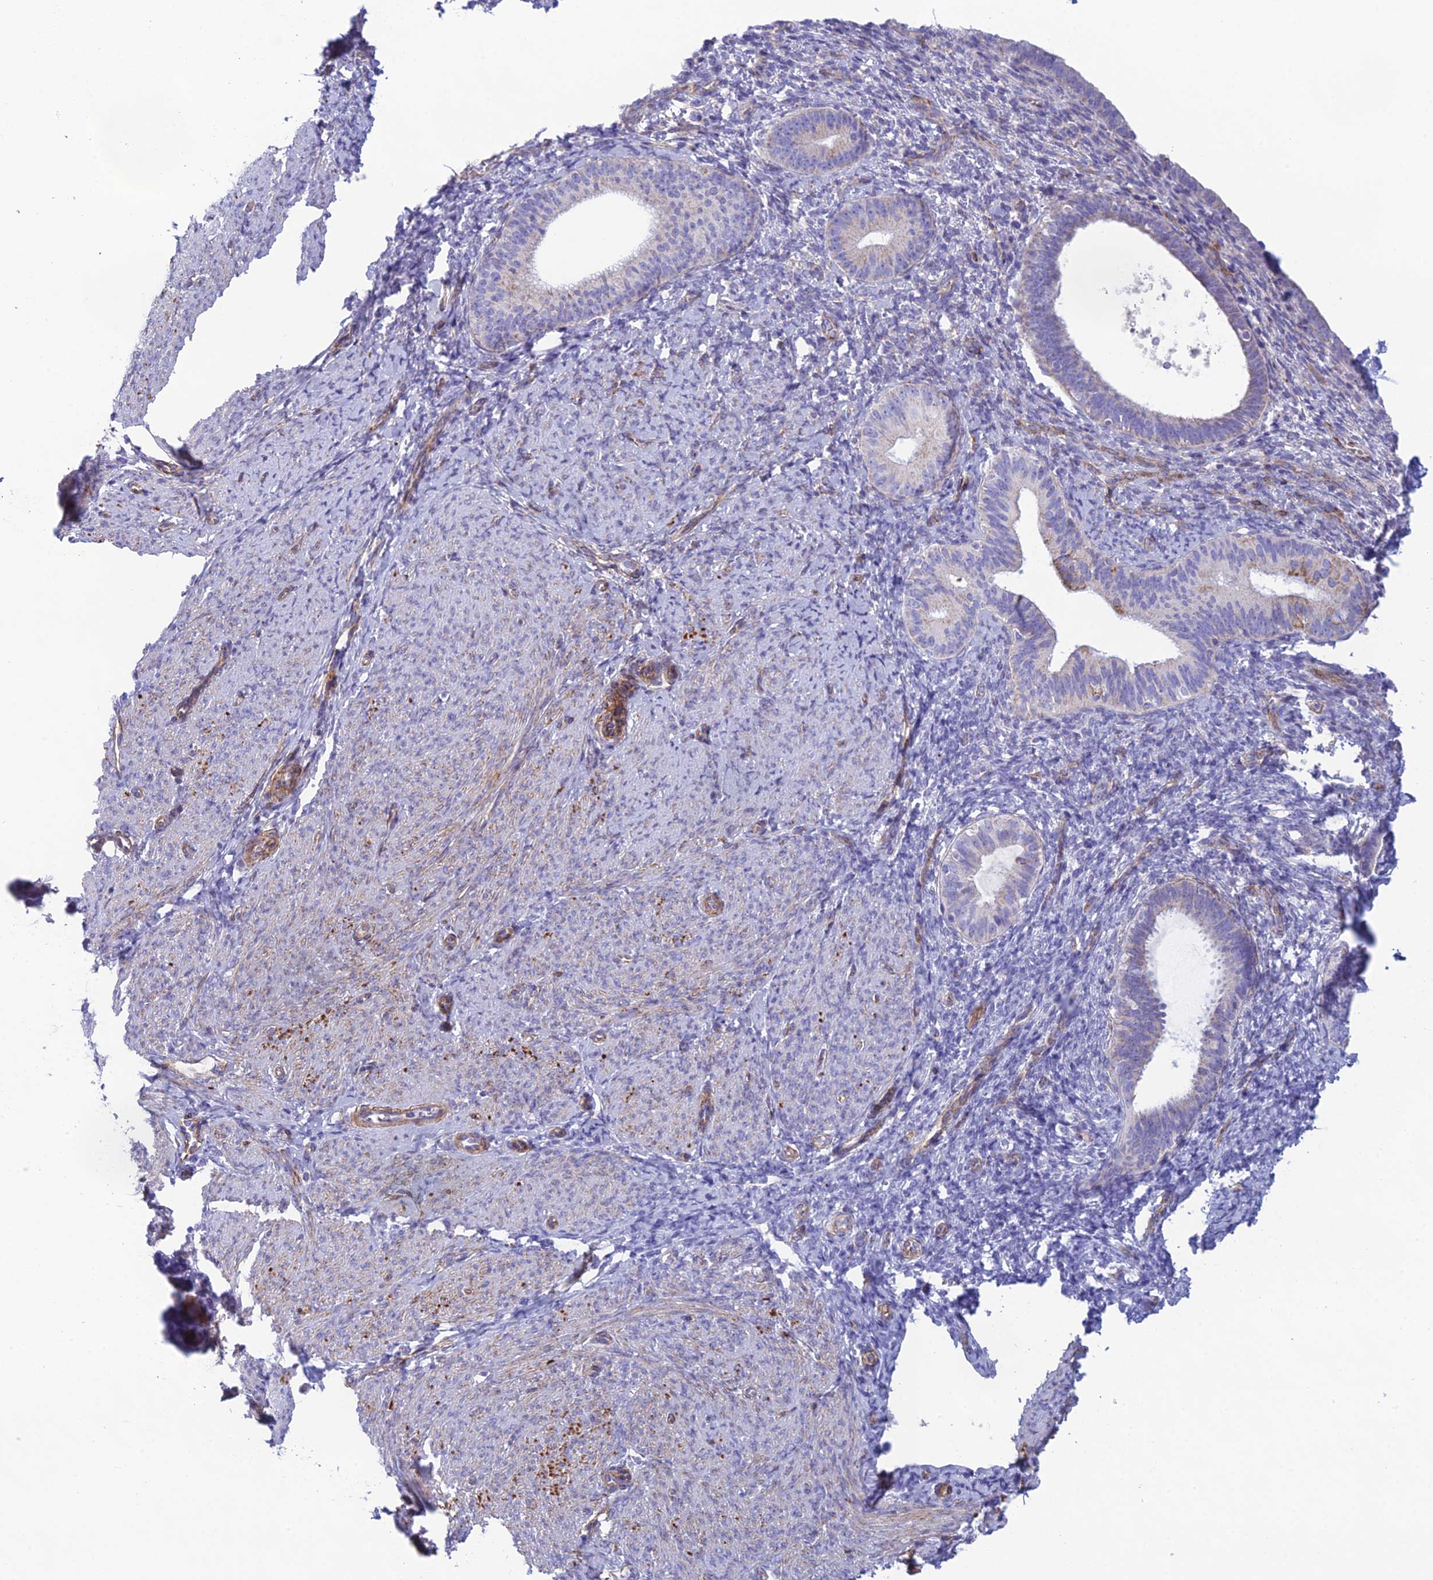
{"staining": {"intensity": "negative", "quantity": "none", "location": "none"}, "tissue": "endometrium", "cell_type": "Cells in endometrial stroma", "image_type": "normal", "snomed": [{"axis": "morphology", "description": "Normal tissue, NOS"}, {"axis": "topography", "description": "Endometrium"}], "caption": "IHC of normal endometrium demonstrates no expression in cells in endometrial stroma.", "gene": "POMGNT1", "patient": {"sex": "female", "age": 65}}